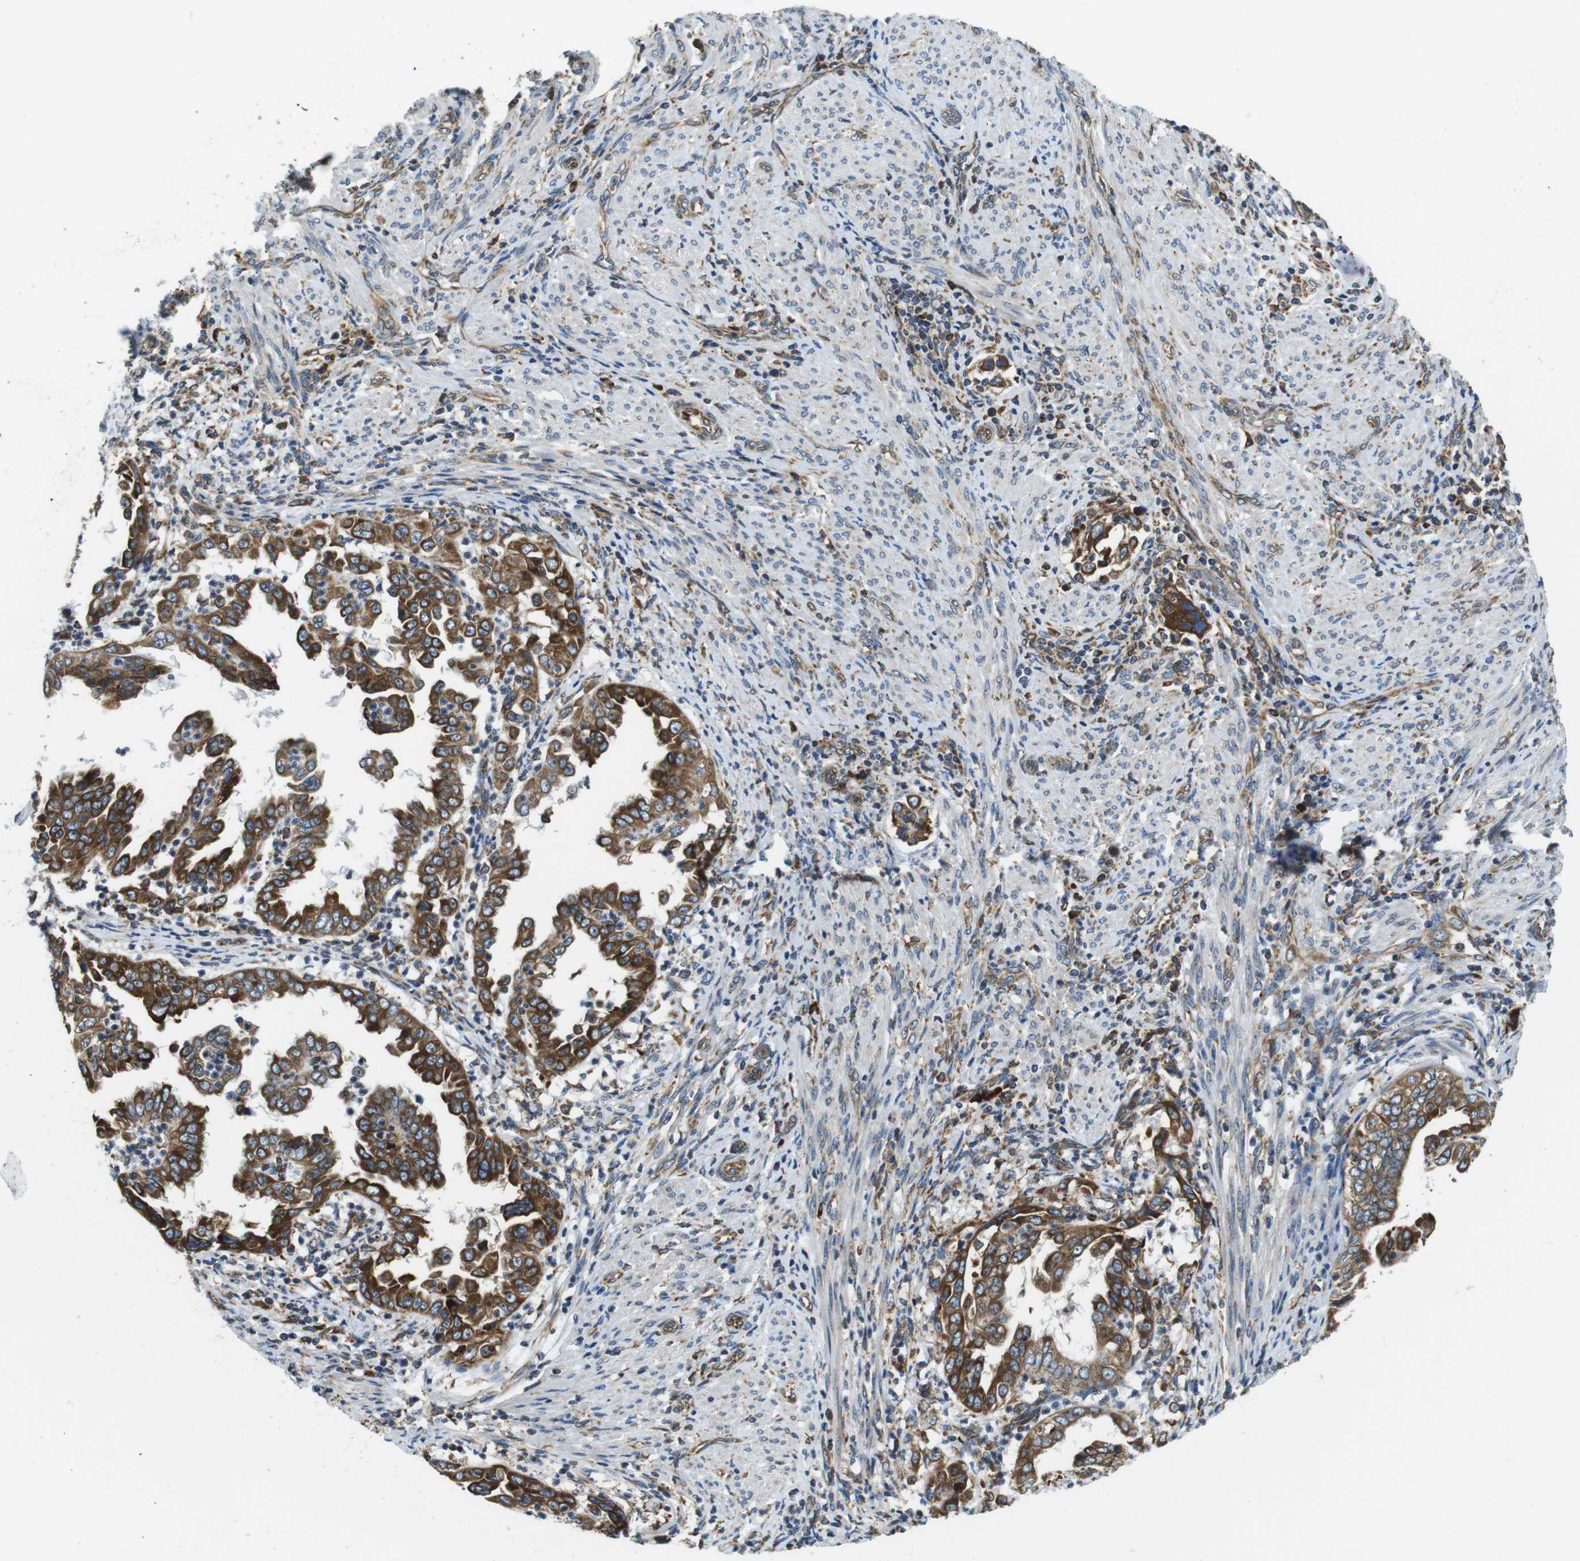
{"staining": {"intensity": "strong", "quantity": ">75%", "location": "cytoplasmic/membranous"}, "tissue": "endometrial cancer", "cell_type": "Tumor cells", "image_type": "cancer", "snomed": [{"axis": "morphology", "description": "Adenocarcinoma, NOS"}, {"axis": "topography", "description": "Endometrium"}], "caption": "Immunohistochemical staining of human endometrial cancer (adenocarcinoma) exhibits high levels of strong cytoplasmic/membranous staining in approximately >75% of tumor cells.", "gene": "UGGT1", "patient": {"sex": "female", "age": 85}}